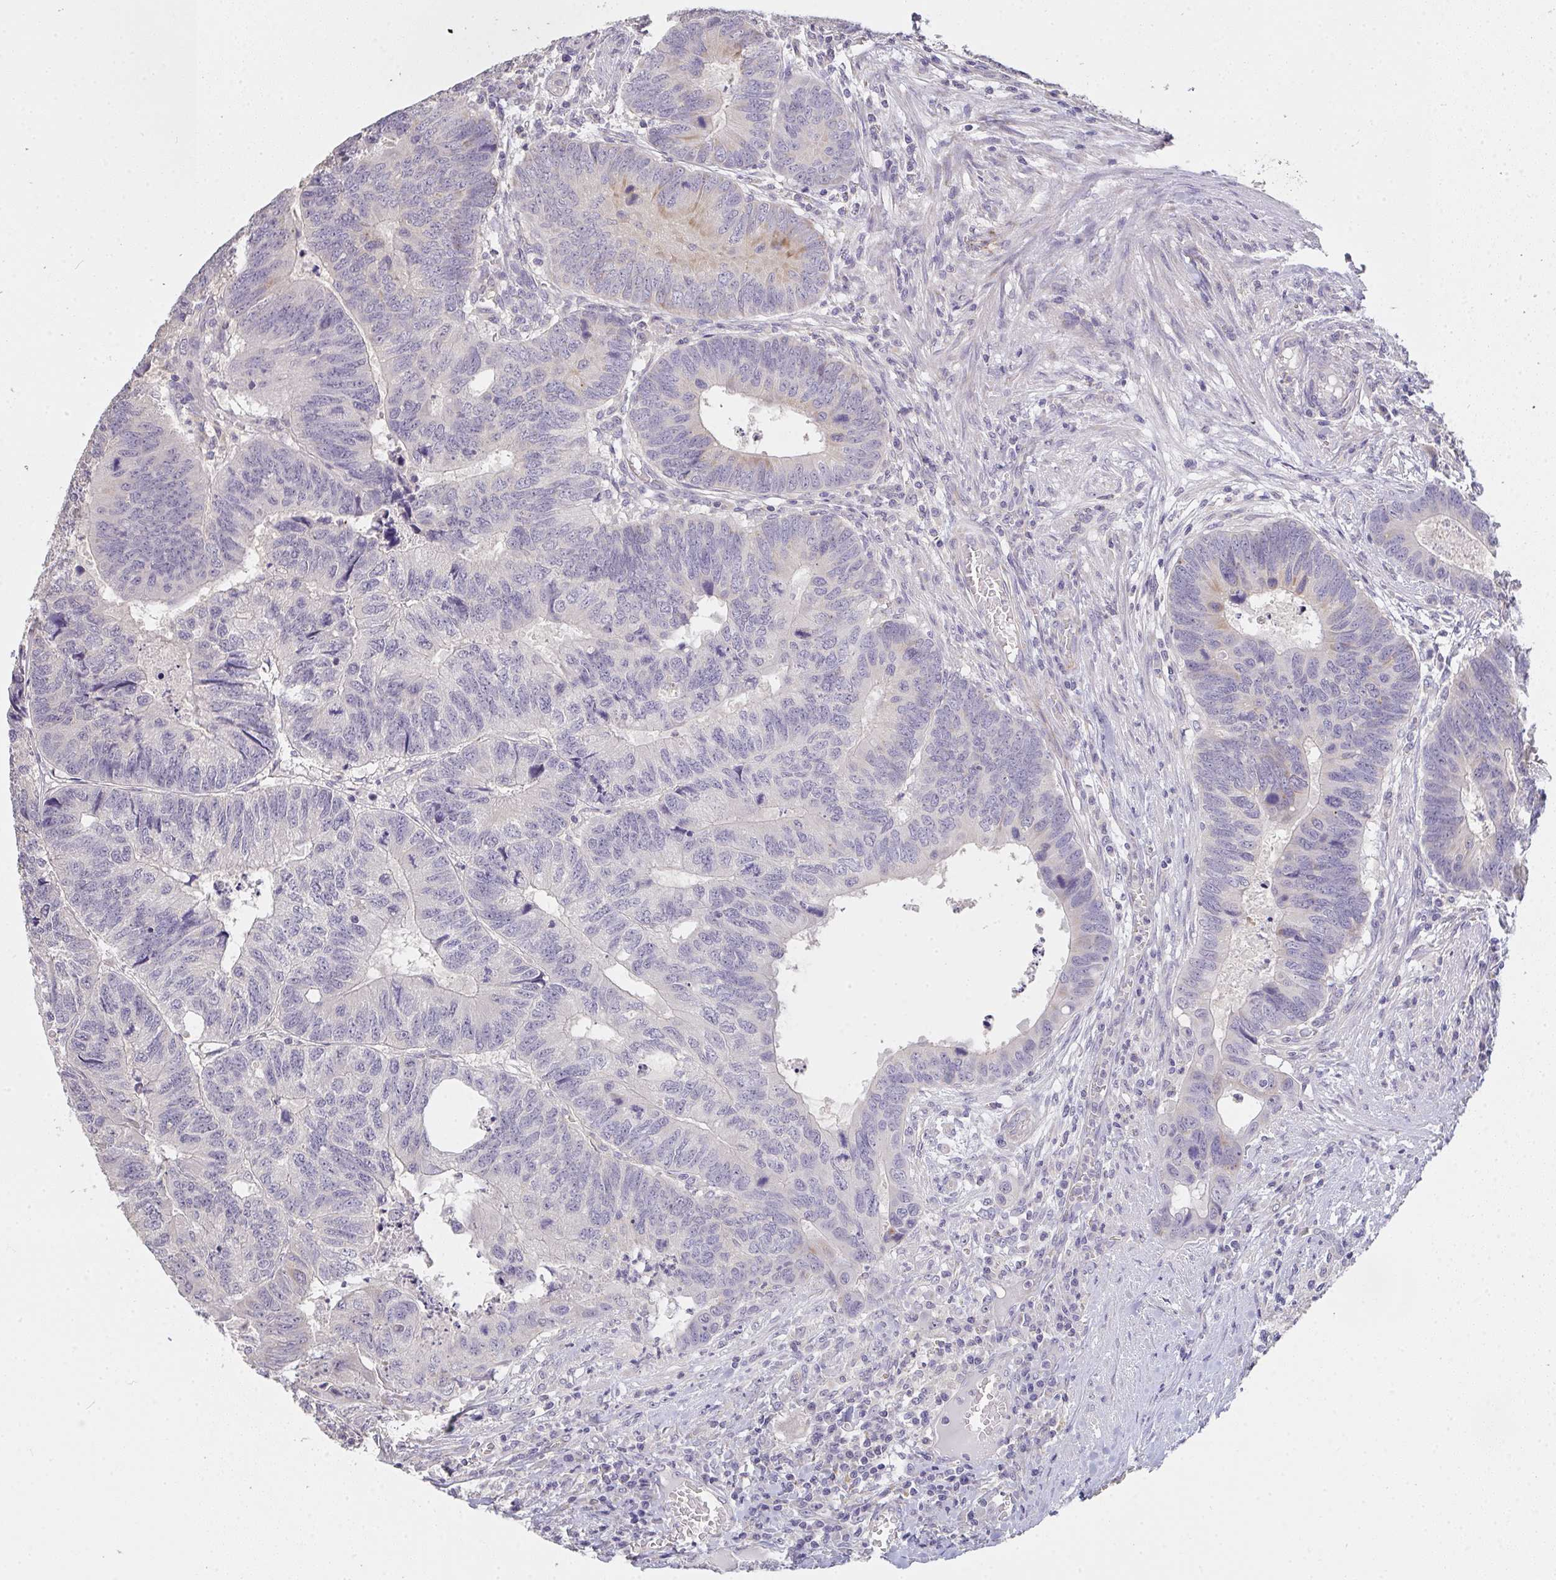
{"staining": {"intensity": "moderate", "quantity": "<25%", "location": "cytoplasmic/membranous"}, "tissue": "colorectal cancer", "cell_type": "Tumor cells", "image_type": "cancer", "snomed": [{"axis": "morphology", "description": "Adenocarcinoma, NOS"}, {"axis": "topography", "description": "Colon"}], "caption": "A brown stain highlights moderate cytoplasmic/membranous expression of a protein in adenocarcinoma (colorectal) tumor cells.", "gene": "TMEM219", "patient": {"sex": "male", "age": 62}}